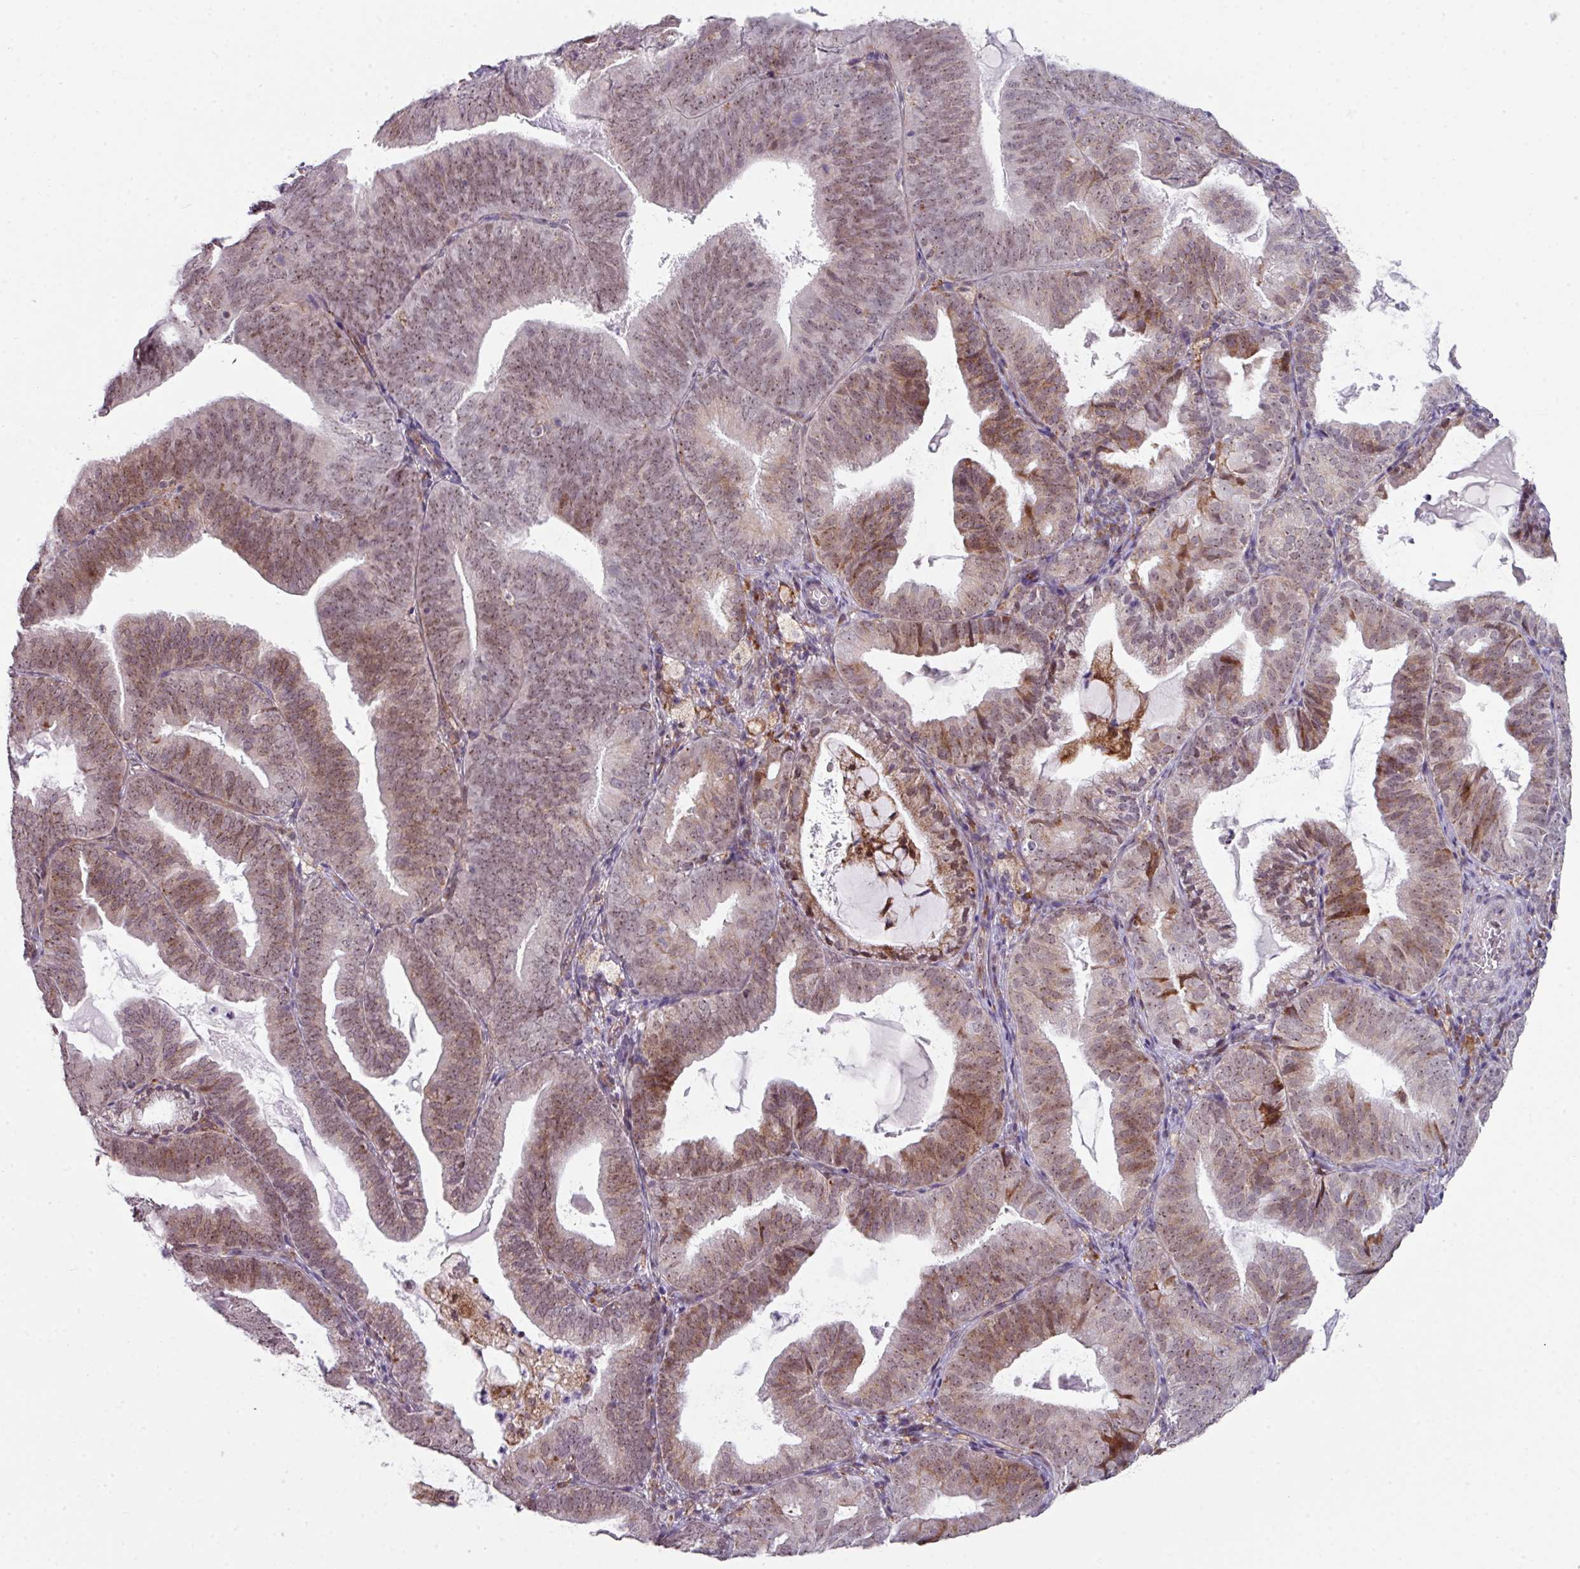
{"staining": {"intensity": "moderate", "quantity": ">75%", "location": "cytoplasmic/membranous,nuclear"}, "tissue": "endometrial cancer", "cell_type": "Tumor cells", "image_type": "cancer", "snomed": [{"axis": "morphology", "description": "Adenocarcinoma, NOS"}, {"axis": "topography", "description": "Endometrium"}], "caption": "Human endometrial adenocarcinoma stained for a protein (brown) exhibits moderate cytoplasmic/membranous and nuclear positive positivity in about >75% of tumor cells.", "gene": "BMS1", "patient": {"sex": "female", "age": 80}}